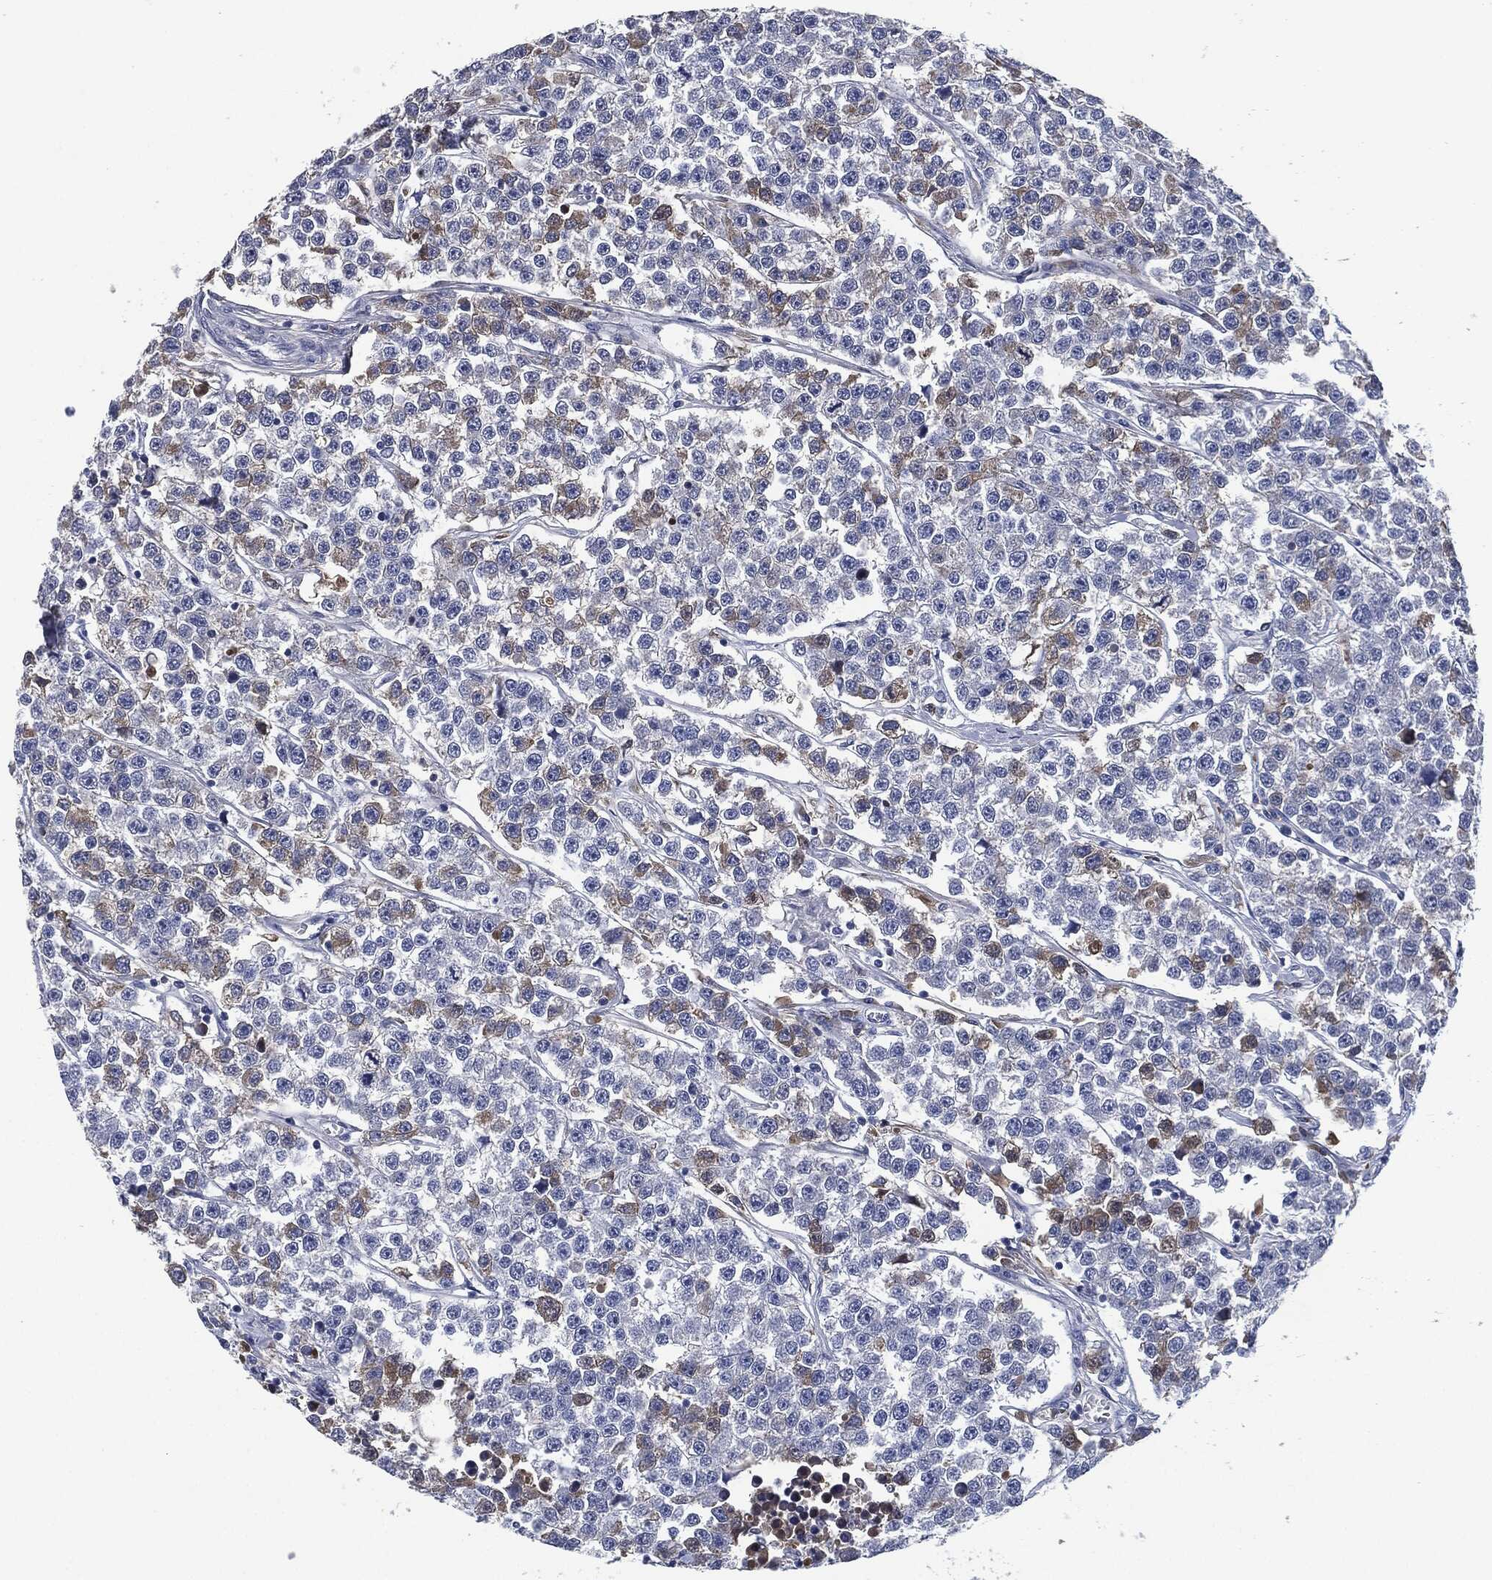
{"staining": {"intensity": "moderate", "quantity": "<25%", "location": "cytoplasmic/membranous"}, "tissue": "testis cancer", "cell_type": "Tumor cells", "image_type": "cancer", "snomed": [{"axis": "morphology", "description": "Seminoma, NOS"}, {"axis": "topography", "description": "Testis"}], "caption": "Human testis cancer (seminoma) stained for a protein (brown) shows moderate cytoplasmic/membranous positive expression in approximately <25% of tumor cells.", "gene": "SIGLEC7", "patient": {"sex": "male", "age": 59}}